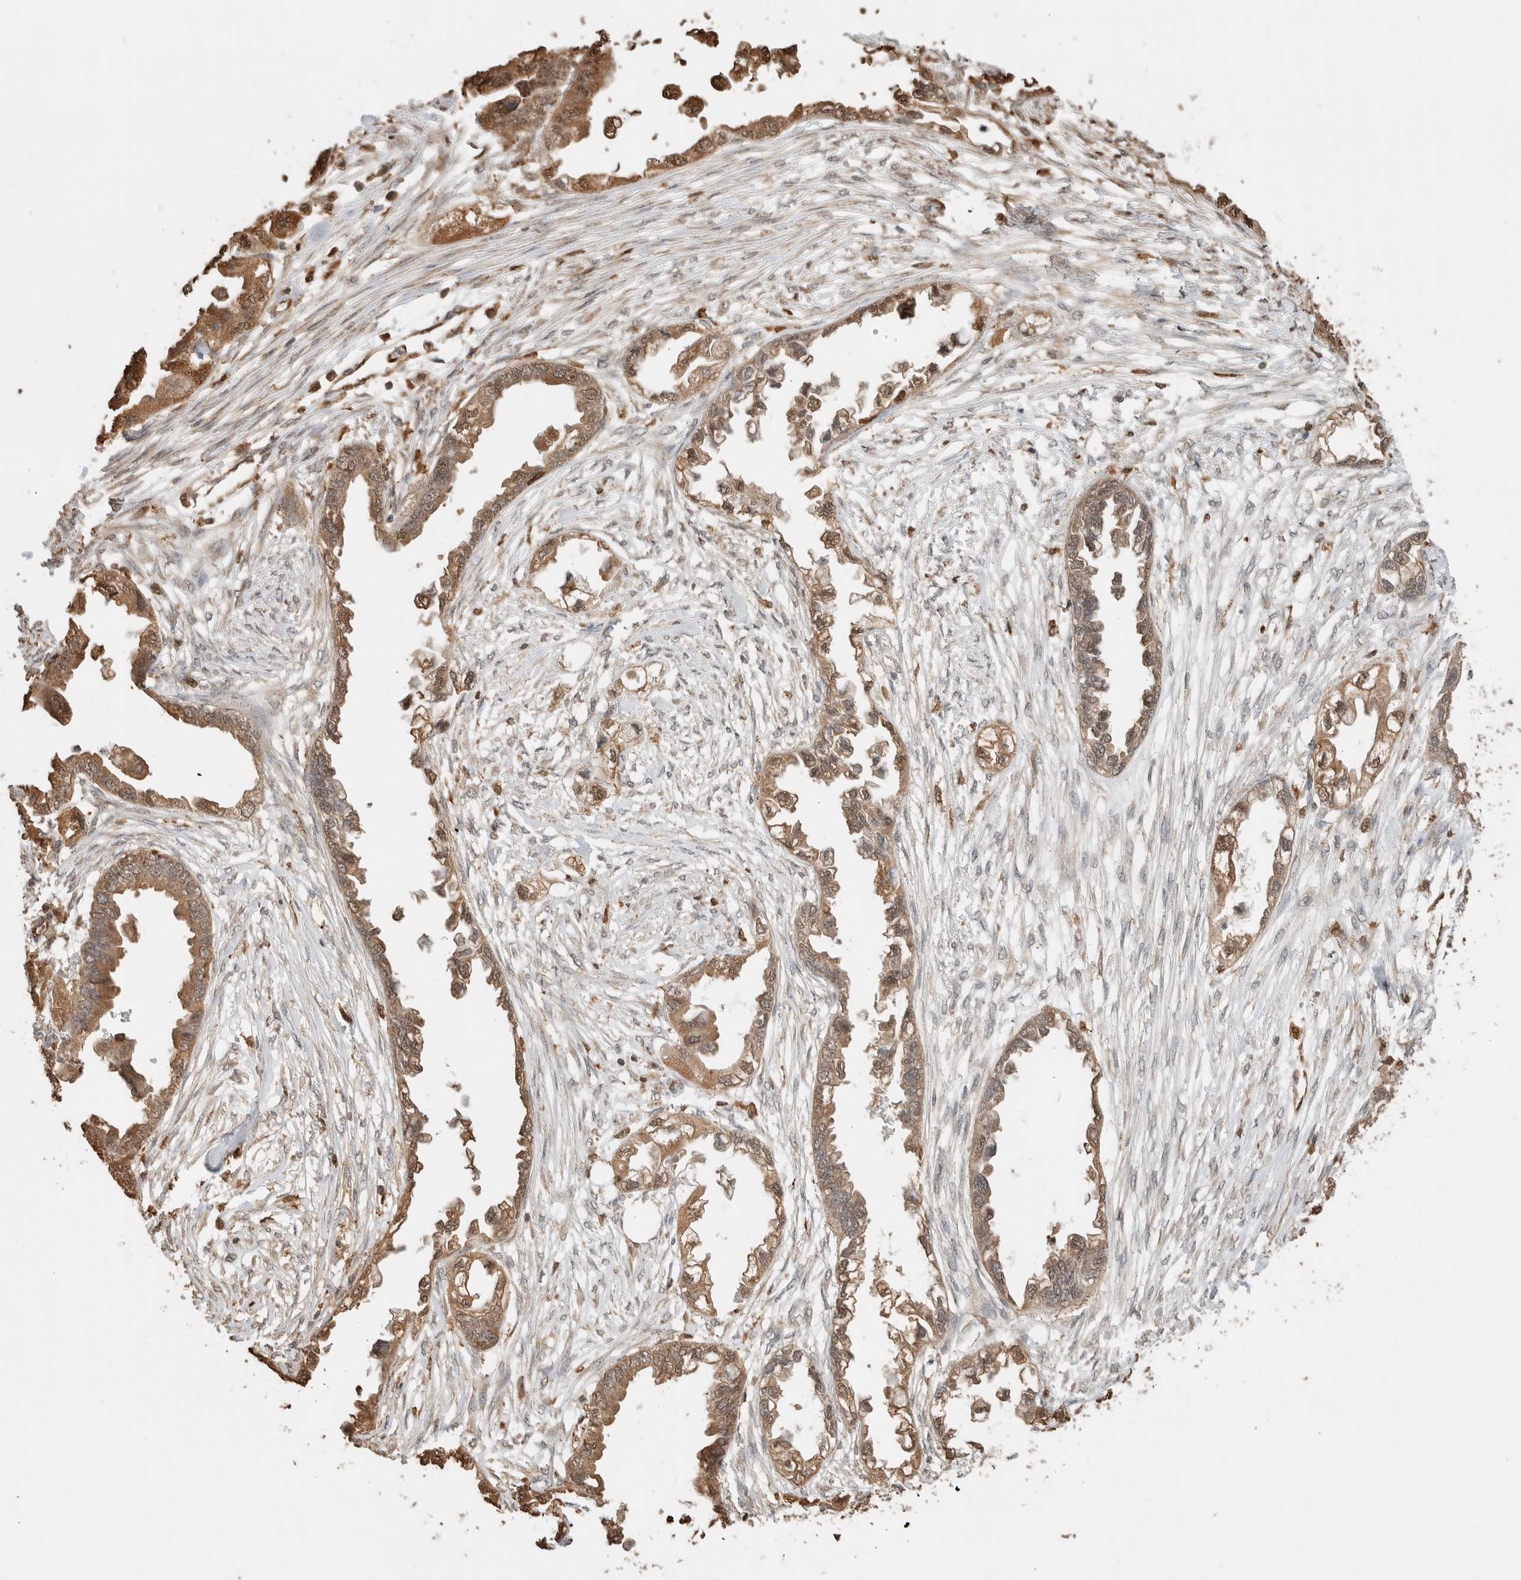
{"staining": {"intensity": "moderate", "quantity": ">75%", "location": "cytoplasmic/membranous,nuclear"}, "tissue": "endometrial cancer", "cell_type": "Tumor cells", "image_type": "cancer", "snomed": [{"axis": "morphology", "description": "Adenocarcinoma, NOS"}, {"axis": "morphology", "description": "Adenocarcinoma, metastatic, NOS"}, {"axis": "topography", "description": "Adipose tissue"}, {"axis": "topography", "description": "Endometrium"}], "caption": "The photomicrograph exhibits staining of endometrial adenocarcinoma, revealing moderate cytoplasmic/membranous and nuclear protein positivity (brown color) within tumor cells.", "gene": "YWHAH", "patient": {"sex": "female", "age": 67}}